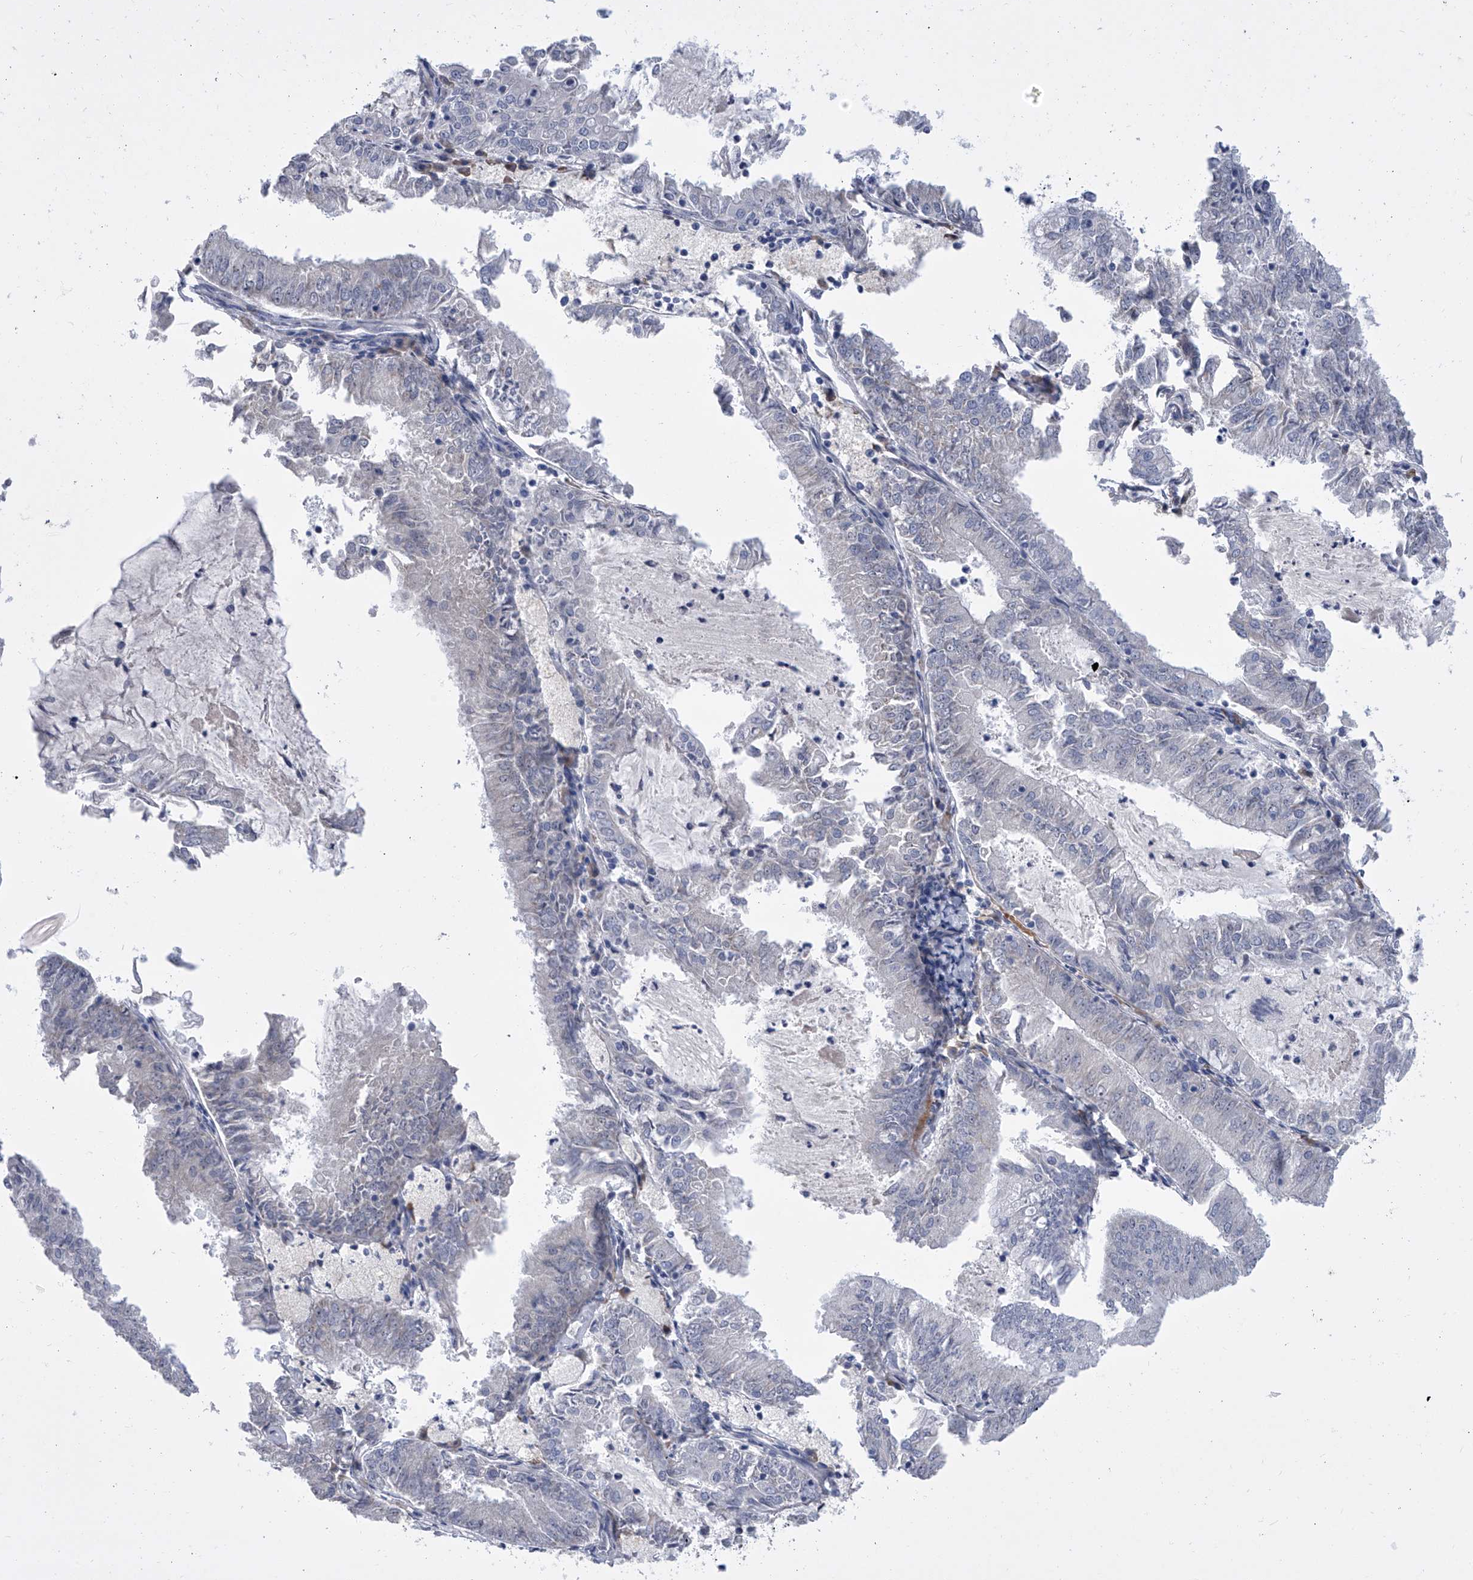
{"staining": {"intensity": "negative", "quantity": "none", "location": "none"}, "tissue": "endometrial cancer", "cell_type": "Tumor cells", "image_type": "cancer", "snomed": [{"axis": "morphology", "description": "Adenocarcinoma, NOS"}, {"axis": "topography", "description": "Endometrium"}], "caption": "Endometrial cancer was stained to show a protein in brown. There is no significant positivity in tumor cells. The staining is performed using DAB brown chromogen with nuclei counter-stained in using hematoxylin.", "gene": "ALG14", "patient": {"sex": "female", "age": 57}}